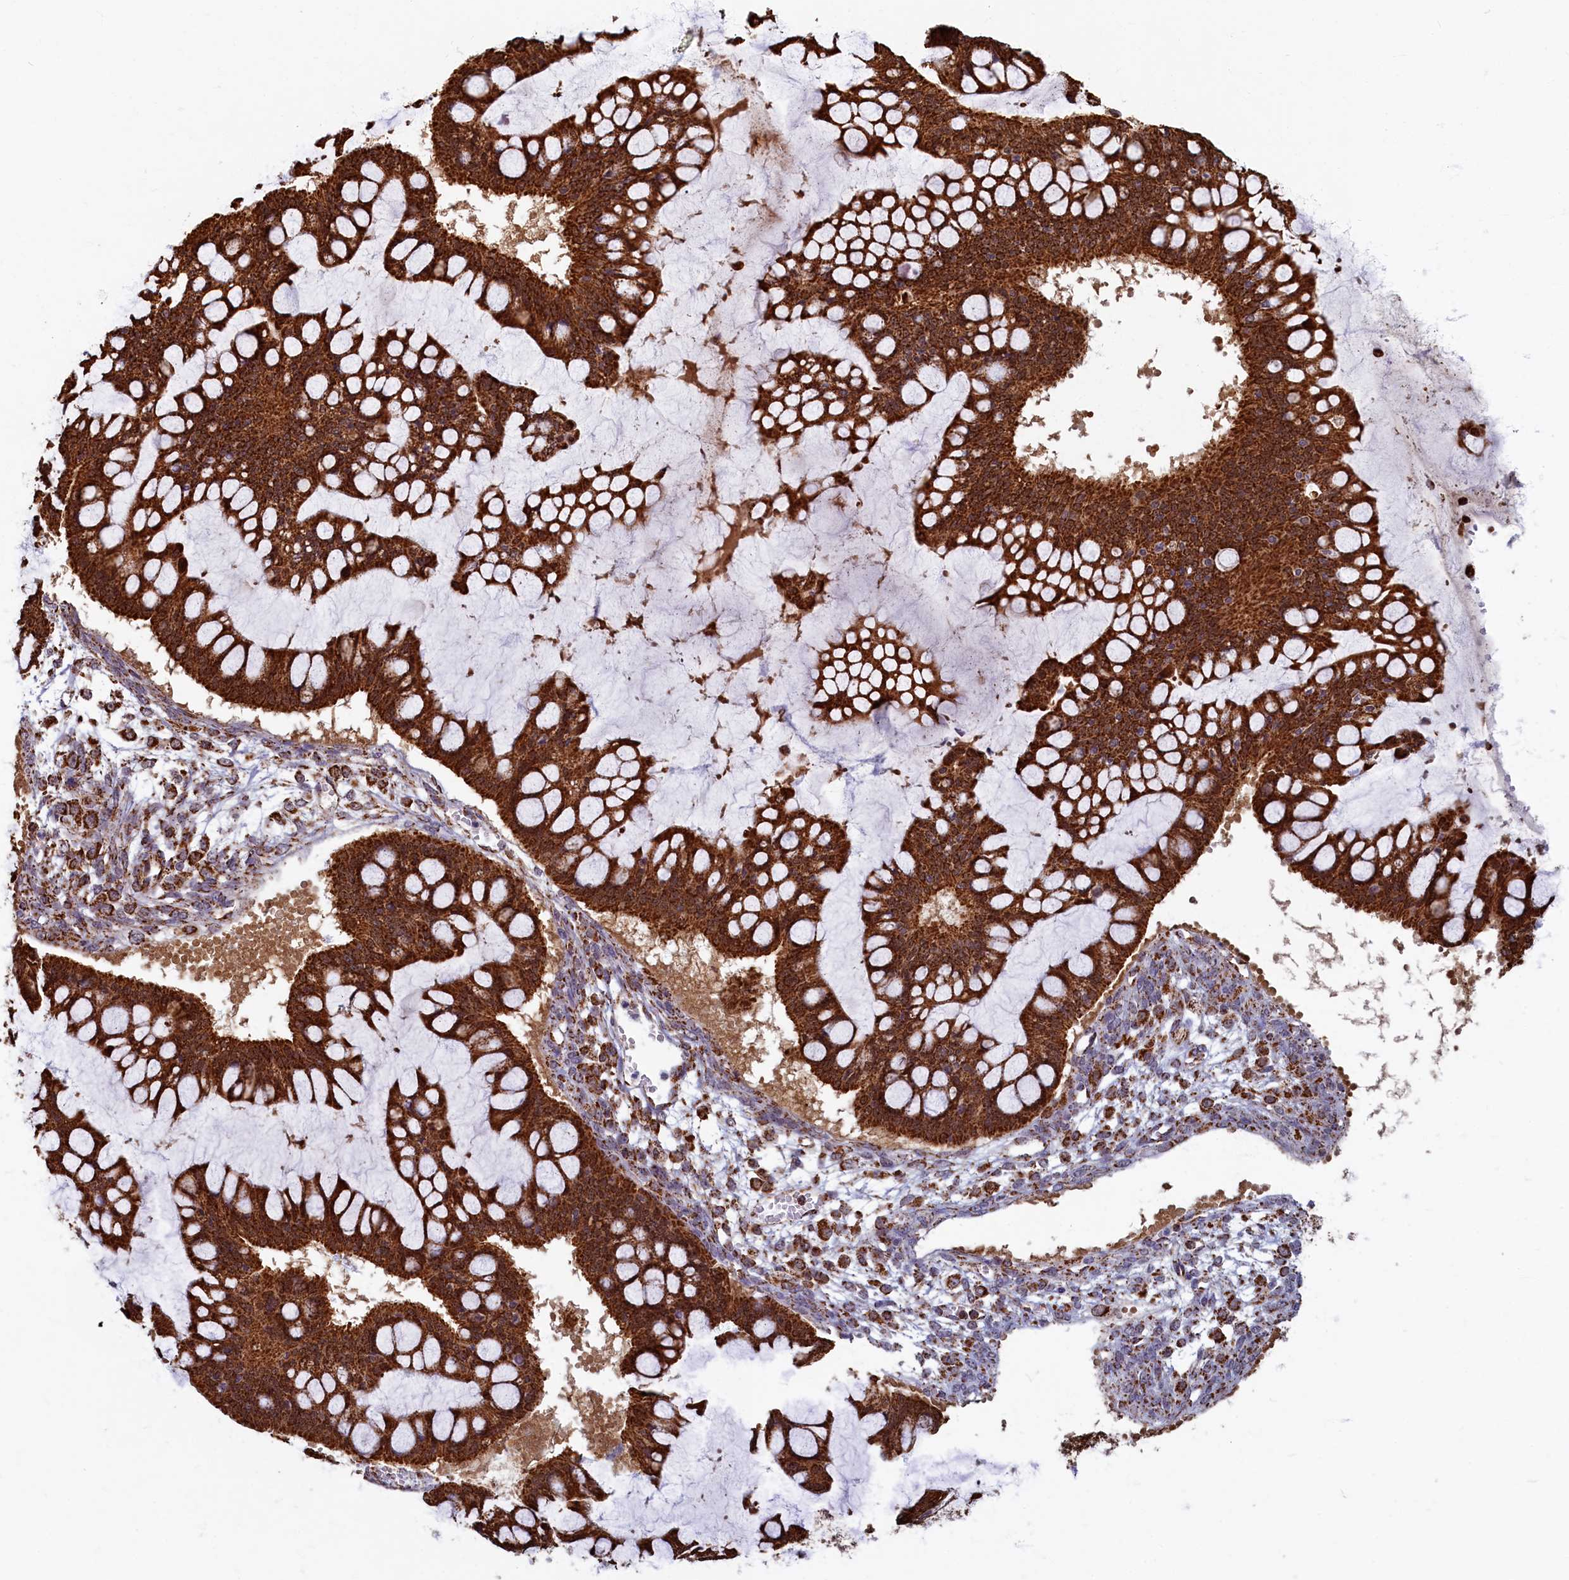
{"staining": {"intensity": "strong", "quantity": ">75%", "location": "cytoplasmic/membranous"}, "tissue": "ovarian cancer", "cell_type": "Tumor cells", "image_type": "cancer", "snomed": [{"axis": "morphology", "description": "Cystadenocarcinoma, mucinous, NOS"}, {"axis": "topography", "description": "Ovary"}], "caption": "Mucinous cystadenocarcinoma (ovarian) stained with immunohistochemistry reveals strong cytoplasmic/membranous expression in approximately >75% of tumor cells.", "gene": "SPR", "patient": {"sex": "female", "age": 73}}